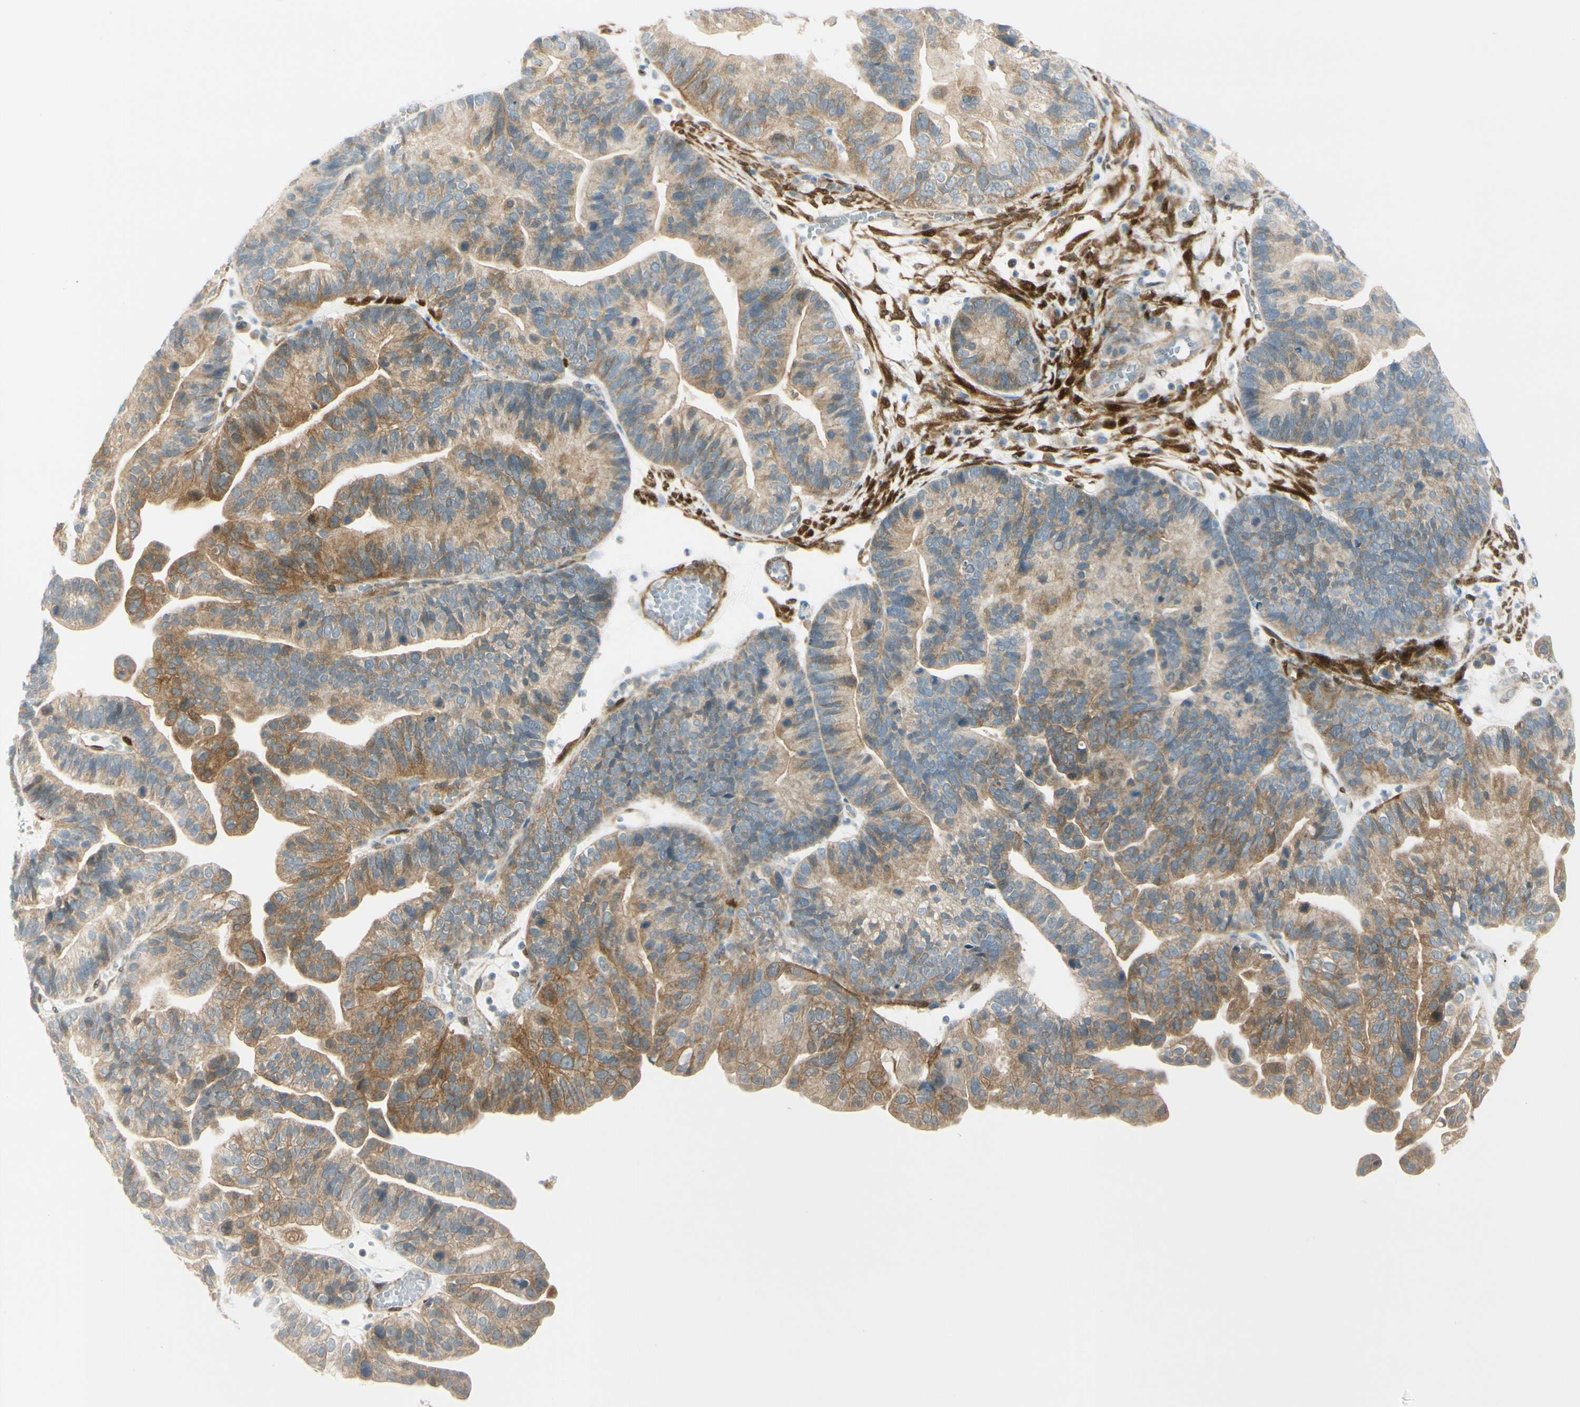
{"staining": {"intensity": "moderate", "quantity": "25%-75%", "location": "cytoplasmic/membranous"}, "tissue": "ovarian cancer", "cell_type": "Tumor cells", "image_type": "cancer", "snomed": [{"axis": "morphology", "description": "Cystadenocarcinoma, serous, NOS"}, {"axis": "topography", "description": "Ovary"}], "caption": "Moderate cytoplasmic/membranous protein staining is appreciated in about 25%-75% of tumor cells in ovarian serous cystadenocarcinoma. (Brightfield microscopy of DAB IHC at high magnification).", "gene": "FHL2", "patient": {"sex": "female", "age": 56}}